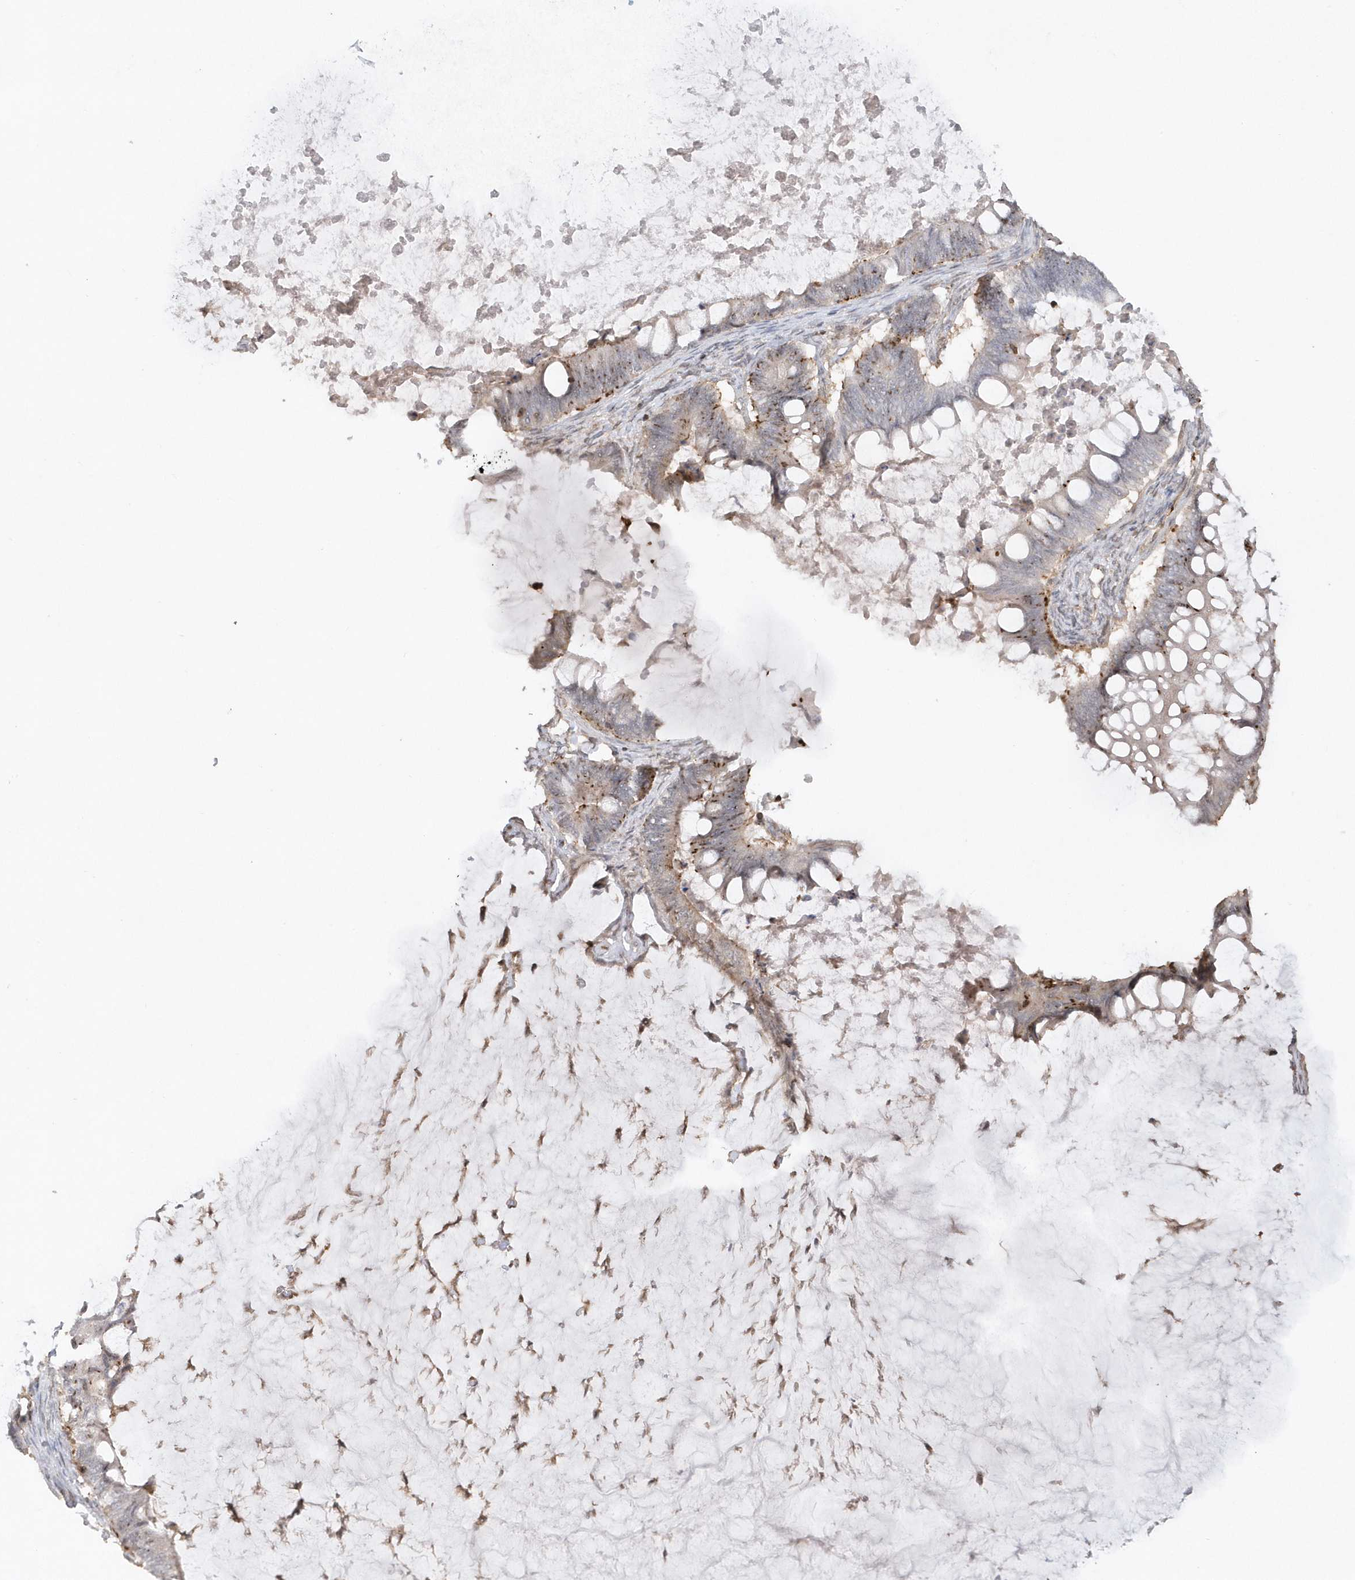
{"staining": {"intensity": "negative", "quantity": "none", "location": "none"}, "tissue": "ovarian cancer", "cell_type": "Tumor cells", "image_type": "cancer", "snomed": [{"axis": "morphology", "description": "Cystadenocarcinoma, mucinous, NOS"}, {"axis": "topography", "description": "Ovary"}], "caption": "High magnification brightfield microscopy of ovarian cancer stained with DAB (brown) and counterstained with hematoxylin (blue): tumor cells show no significant staining.", "gene": "BSN", "patient": {"sex": "female", "age": 61}}